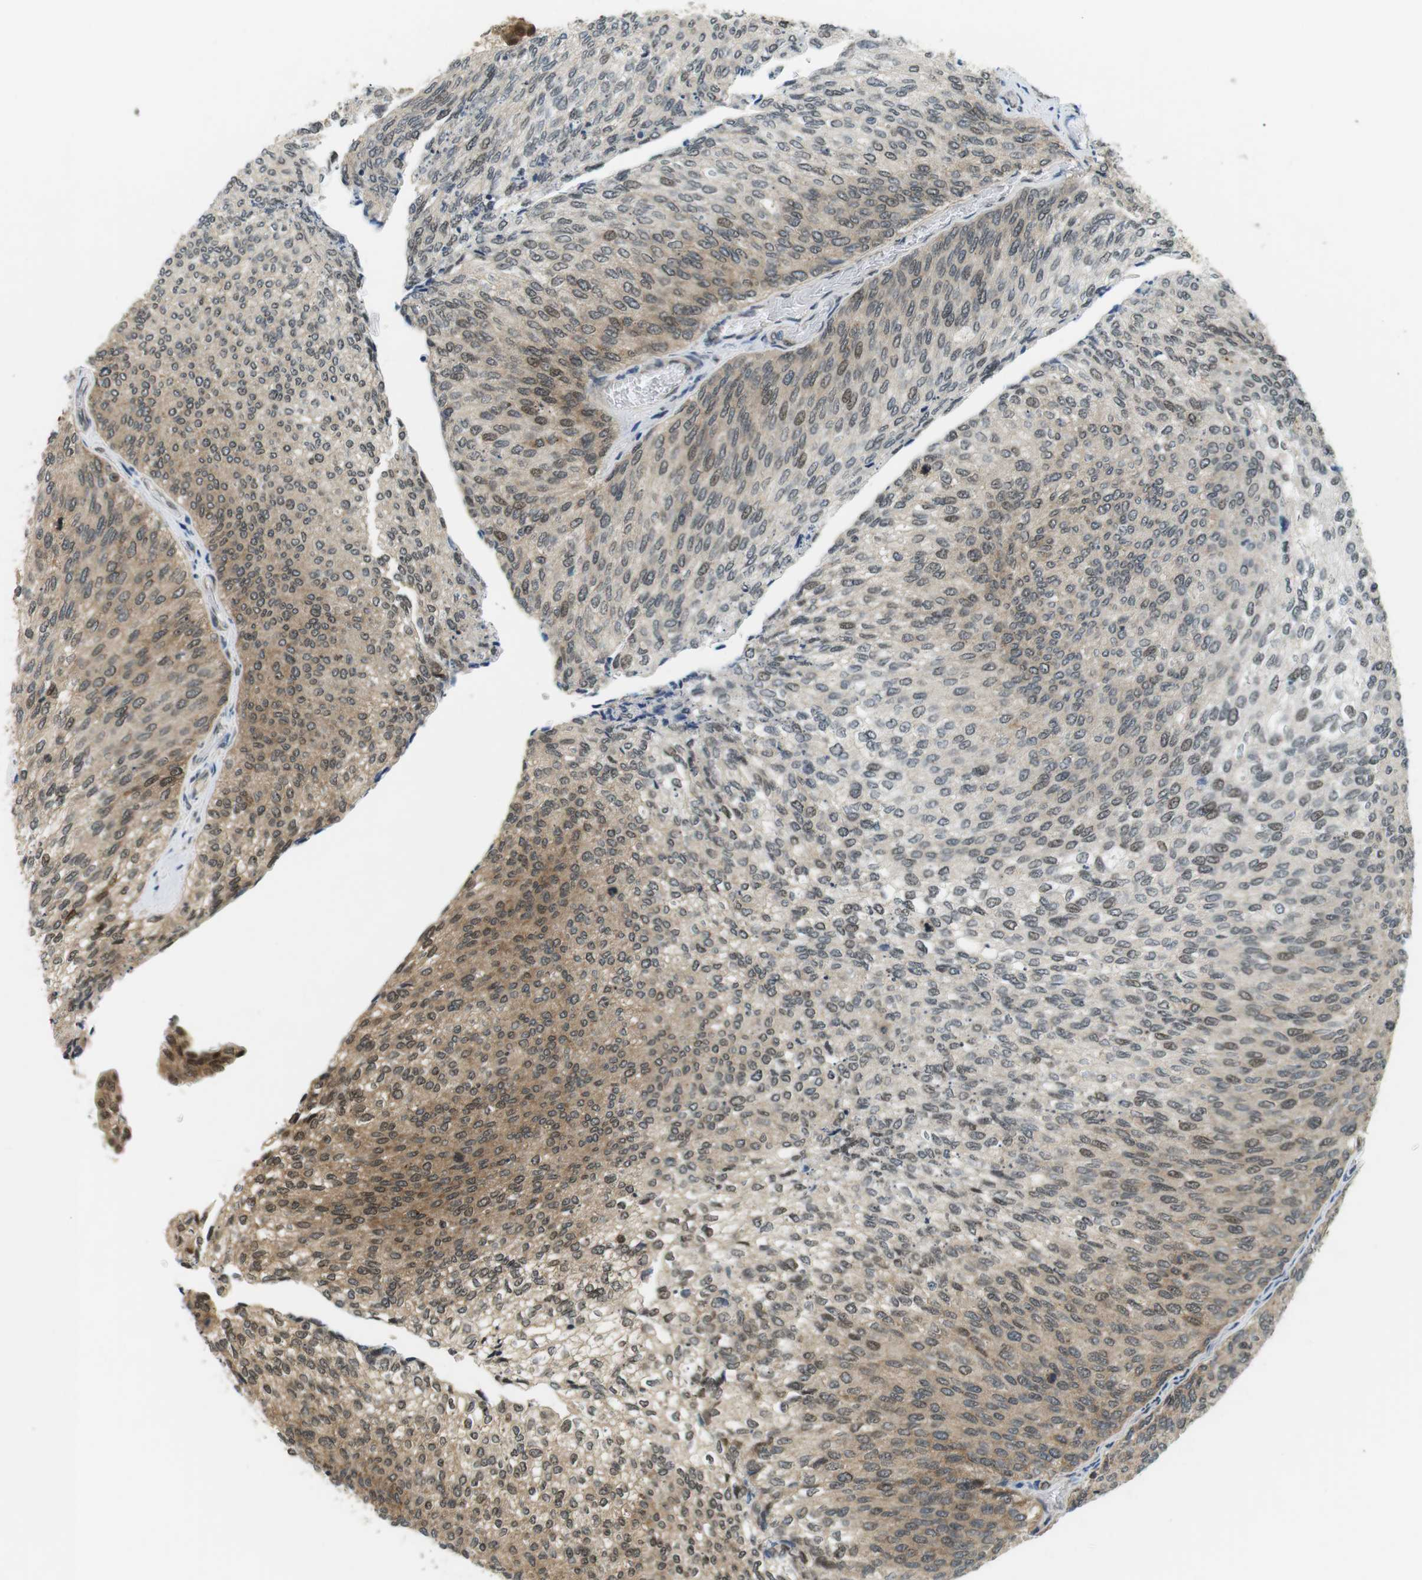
{"staining": {"intensity": "moderate", "quantity": "25%-75%", "location": "cytoplasmic/membranous,nuclear"}, "tissue": "urothelial cancer", "cell_type": "Tumor cells", "image_type": "cancer", "snomed": [{"axis": "morphology", "description": "Urothelial carcinoma, Low grade"}, {"axis": "topography", "description": "Urinary bladder"}], "caption": "This is a micrograph of immunohistochemistry staining of urothelial cancer, which shows moderate staining in the cytoplasmic/membranous and nuclear of tumor cells.", "gene": "CSNK2B", "patient": {"sex": "female", "age": 79}}